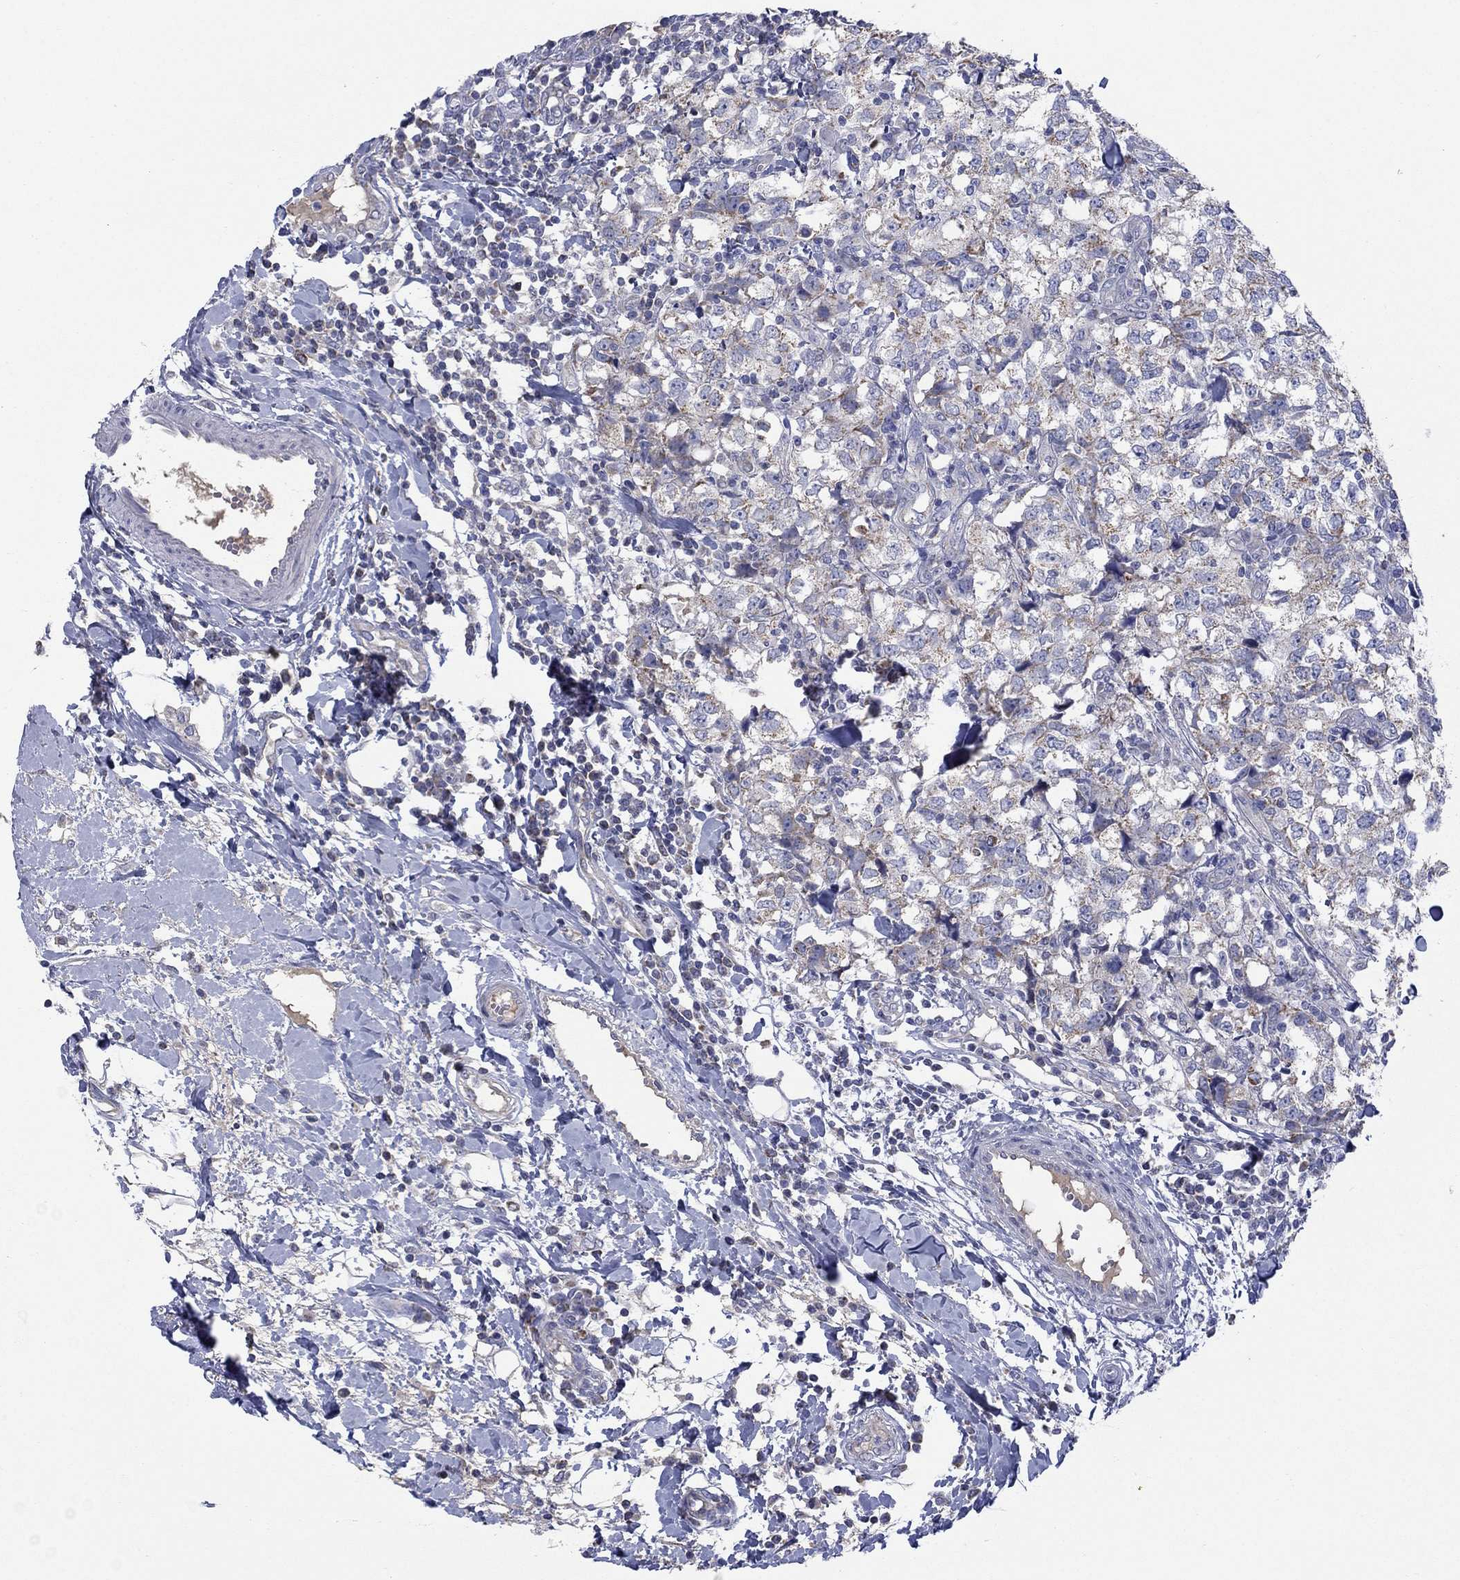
{"staining": {"intensity": "weak", "quantity": ">75%", "location": "cytoplasmic/membranous"}, "tissue": "breast cancer", "cell_type": "Tumor cells", "image_type": "cancer", "snomed": [{"axis": "morphology", "description": "Duct carcinoma"}, {"axis": "topography", "description": "Breast"}], "caption": "Human infiltrating ductal carcinoma (breast) stained for a protein (brown) demonstrates weak cytoplasmic/membranous positive staining in approximately >75% of tumor cells.", "gene": "CLVS1", "patient": {"sex": "female", "age": 30}}